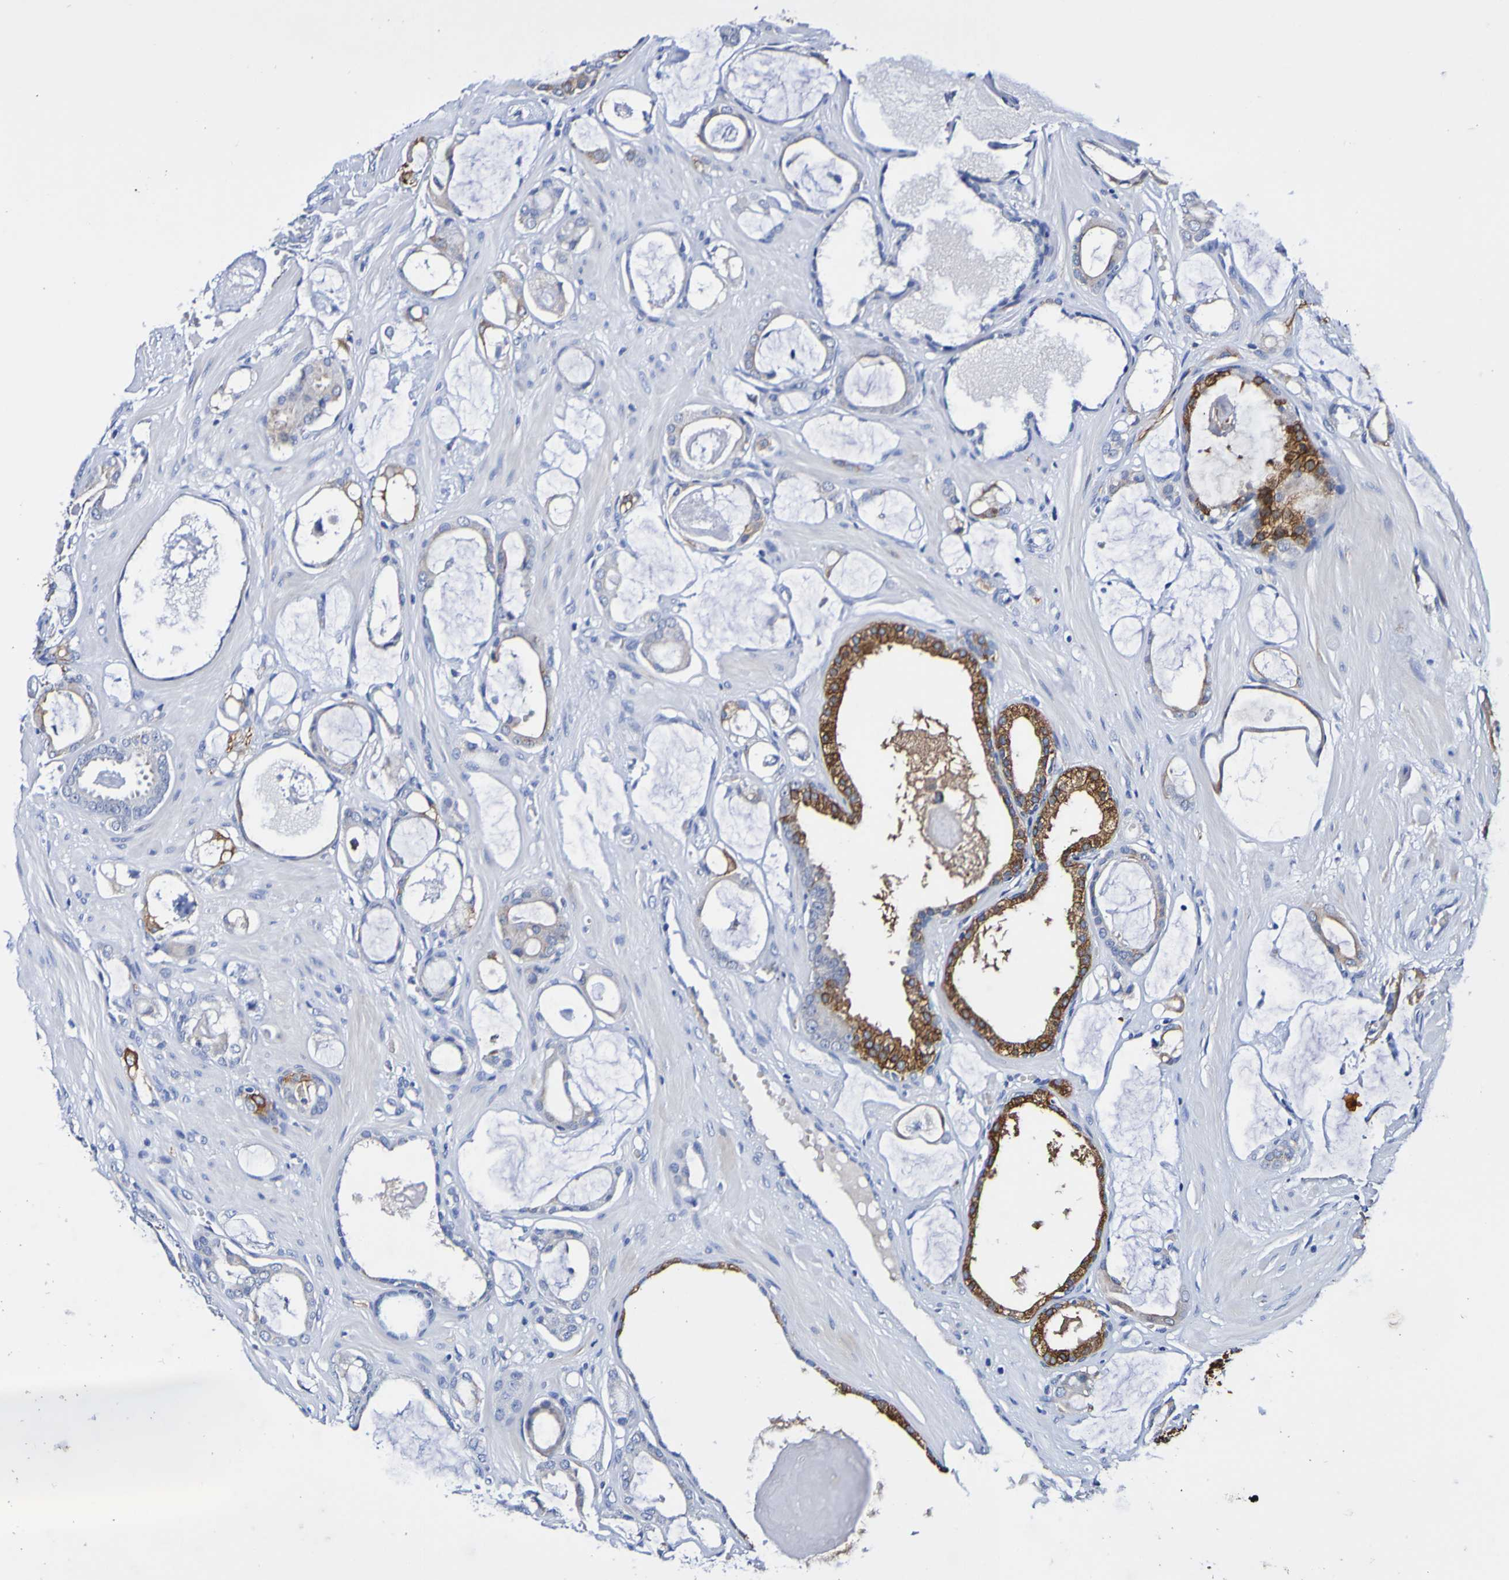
{"staining": {"intensity": "moderate", "quantity": "<25%", "location": "cytoplasmic/membranous"}, "tissue": "prostate cancer", "cell_type": "Tumor cells", "image_type": "cancer", "snomed": [{"axis": "morphology", "description": "Adenocarcinoma, Low grade"}, {"axis": "topography", "description": "Prostate"}], "caption": "This is an image of IHC staining of prostate cancer (low-grade adenocarcinoma), which shows moderate expression in the cytoplasmic/membranous of tumor cells.", "gene": "SEZ6", "patient": {"sex": "male", "age": 53}}